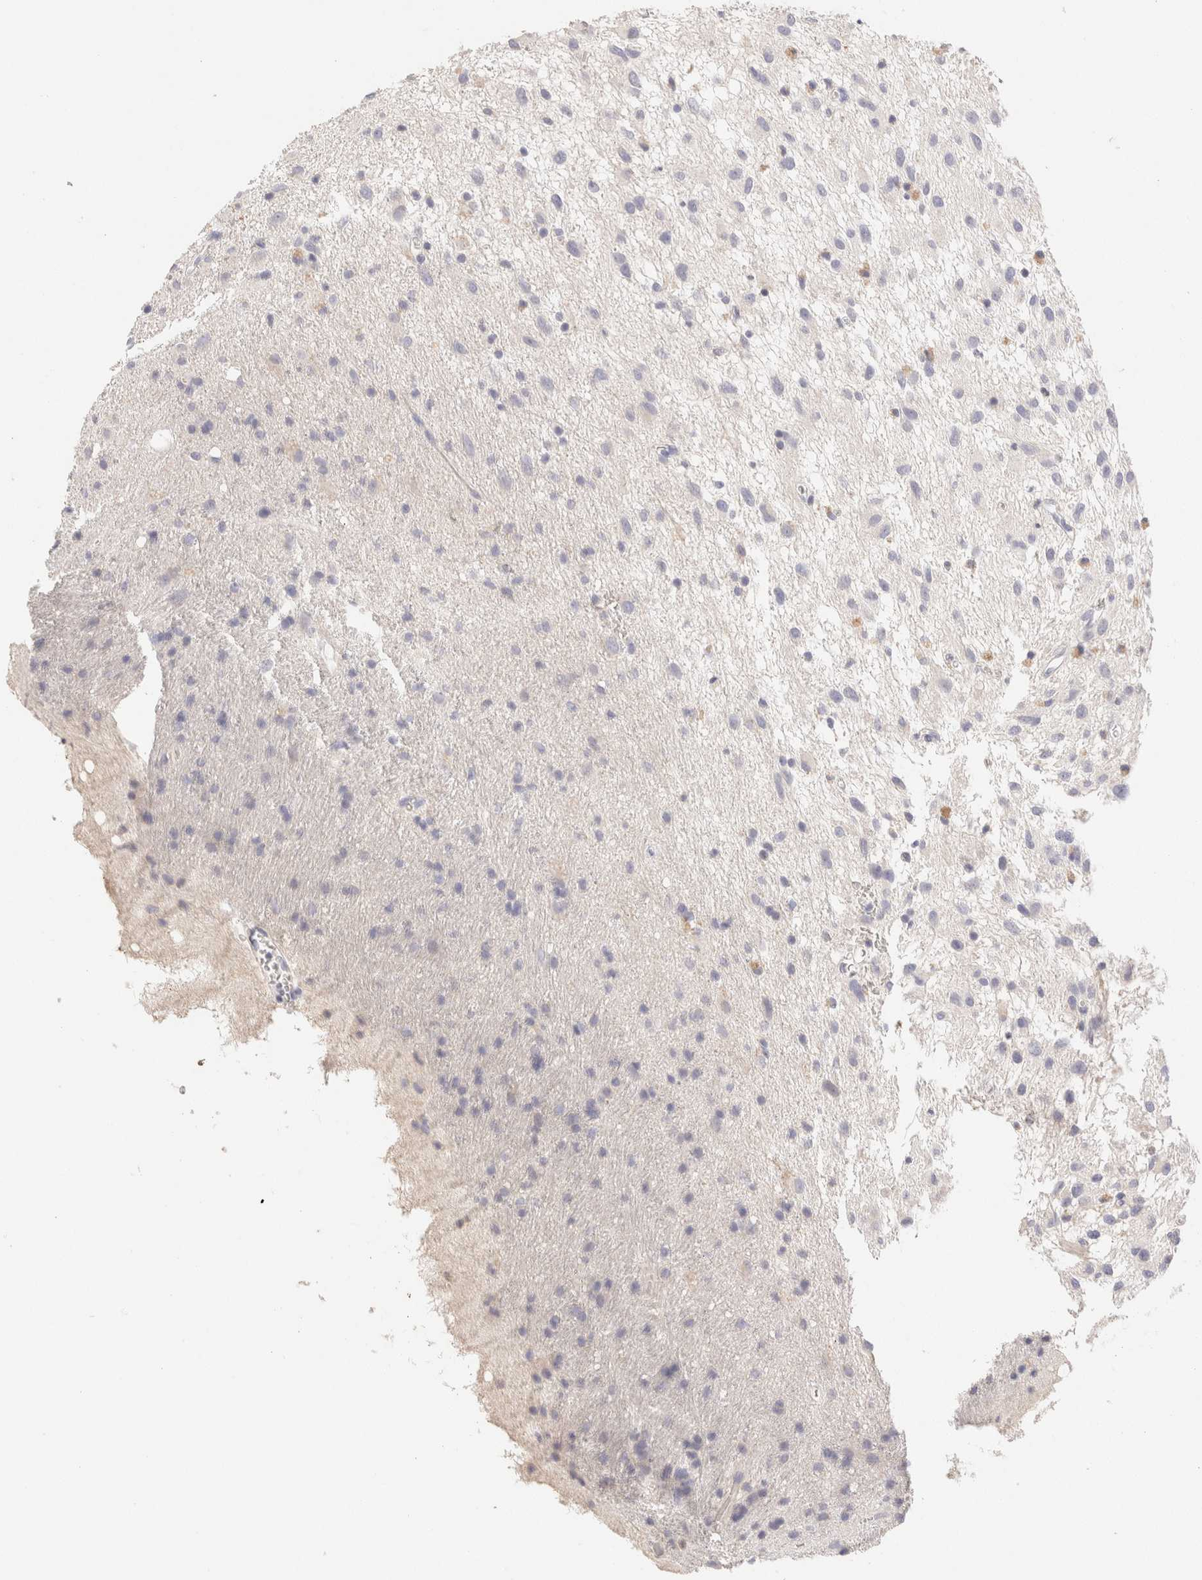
{"staining": {"intensity": "negative", "quantity": "none", "location": "none"}, "tissue": "glioma", "cell_type": "Tumor cells", "image_type": "cancer", "snomed": [{"axis": "morphology", "description": "Glioma, malignant, Low grade"}, {"axis": "topography", "description": "Brain"}], "caption": "Micrograph shows no protein expression in tumor cells of glioma tissue. Brightfield microscopy of immunohistochemistry stained with DAB (3,3'-diaminobenzidine) (brown) and hematoxylin (blue), captured at high magnification.", "gene": "SCGB2A2", "patient": {"sex": "male", "age": 77}}